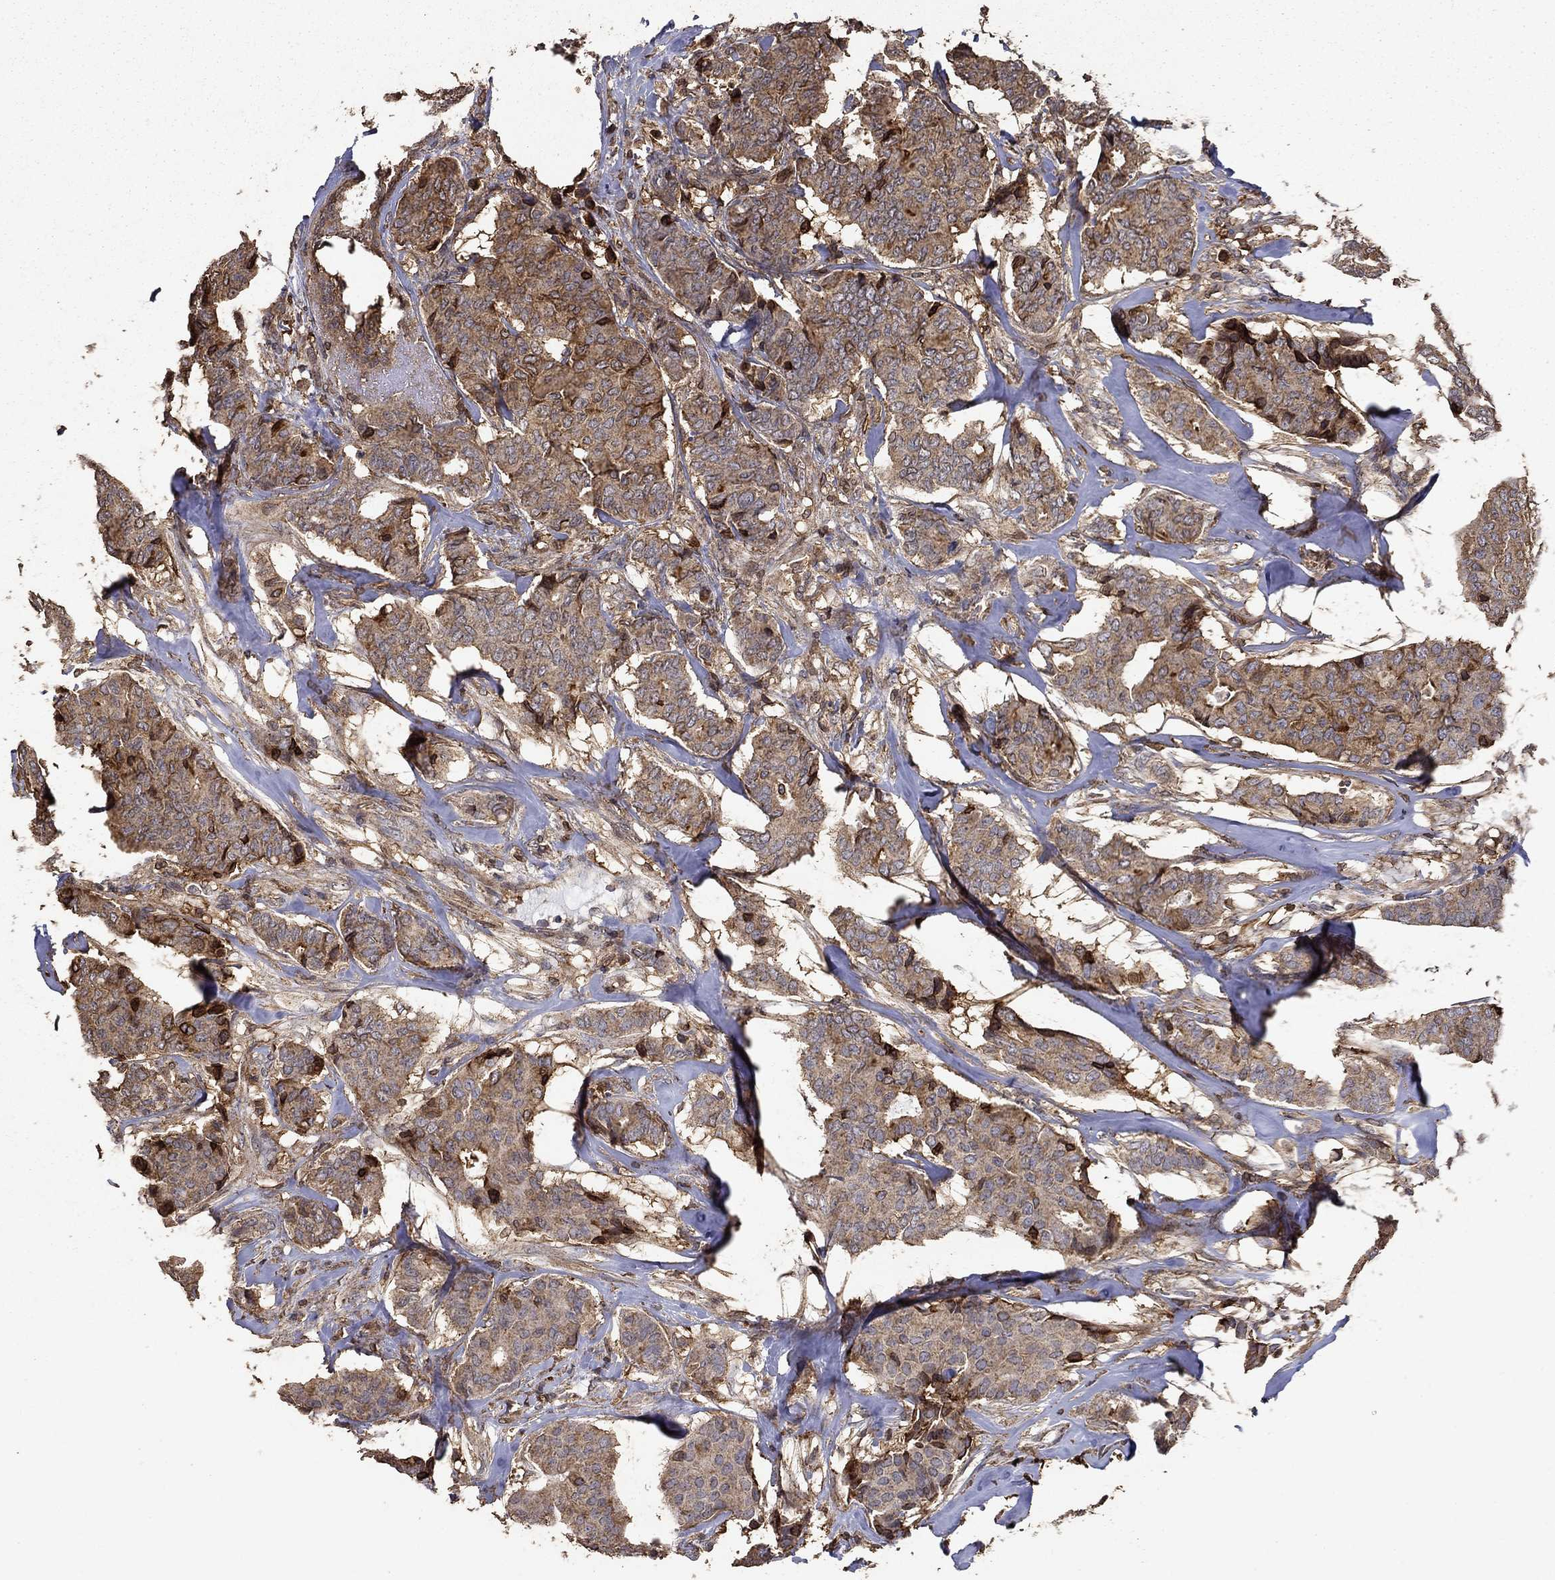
{"staining": {"intensity": "moderate", "quantity": ">75%", "location": "cytoplasmic/membranous"}, "tissue": "breast cancer", "cell_type": "Tumor cells", "image_type": "cancer", "snomed": [{"axis": "morphology", "description": "Duct carcinoma"}, {"axis": "topography", "description": "Breast"}], "caption": "DAB immunohistochemical staining of breast cancer (invasive ductal carcinoma) shows moderate cytoplasmic/membranous protein expression in about >75% of tumor cells. (DAB IHC with brightfield microscopy, high magnification).", "gene": "IFRD1", "patient": {"sex": "female", "age": 75}}